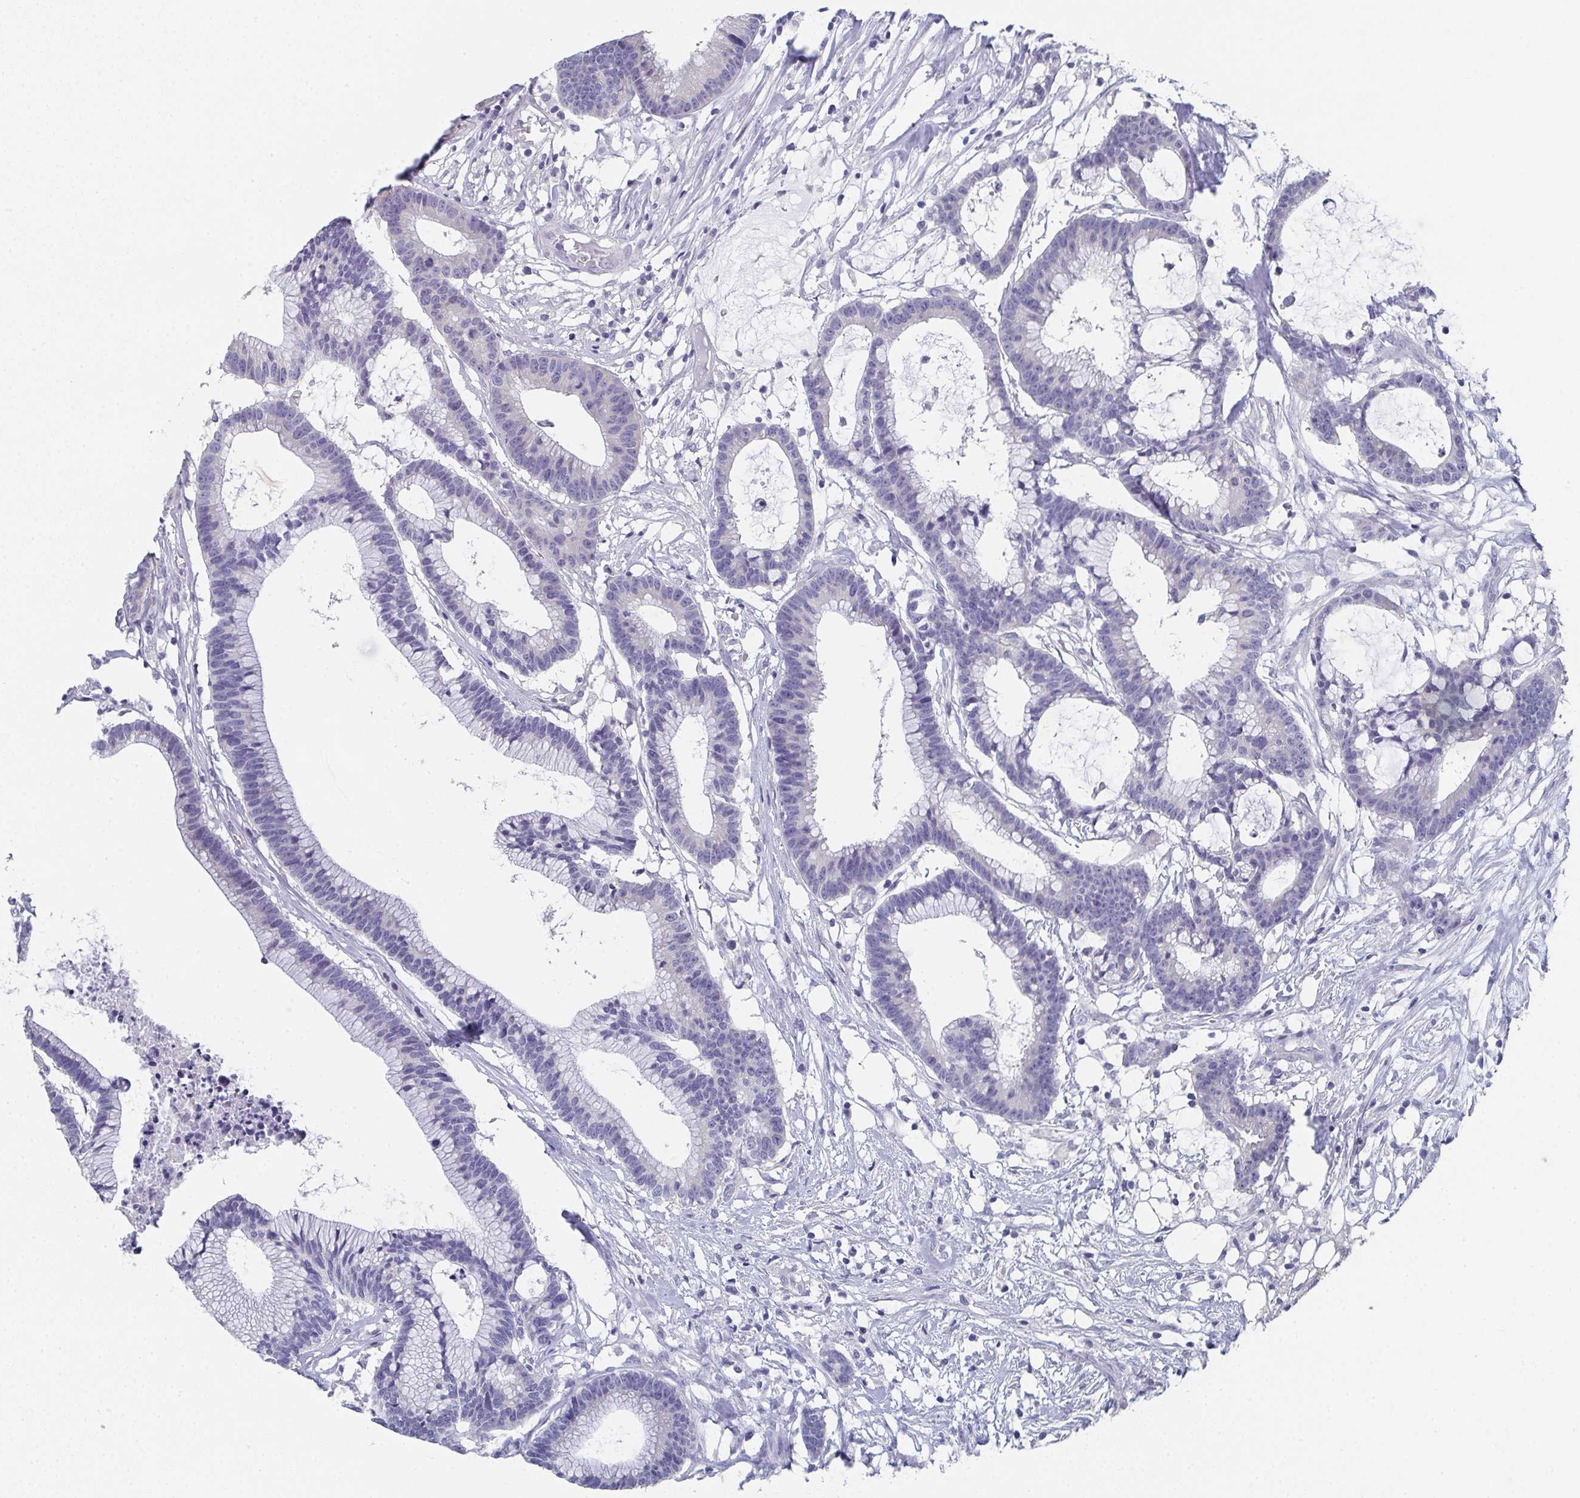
{"staining": {"intensity": "negative", "quantity": "none", "location": "none"}, "tissue": "colorectal cancer", "cell_type": "Tumor cells", "image_type": "cancer", "snomed": [{"axis": "morphology", "description": "Adenocarcinoma, NOS"}, {"axis": "topography", "description": "Colon"}], "caption": "Histopathology image shows no significant protein expression in tumor cells of colorectal cancer.", "gene": "DYDC2", "patient": {"sex": "female", "age": 78}}